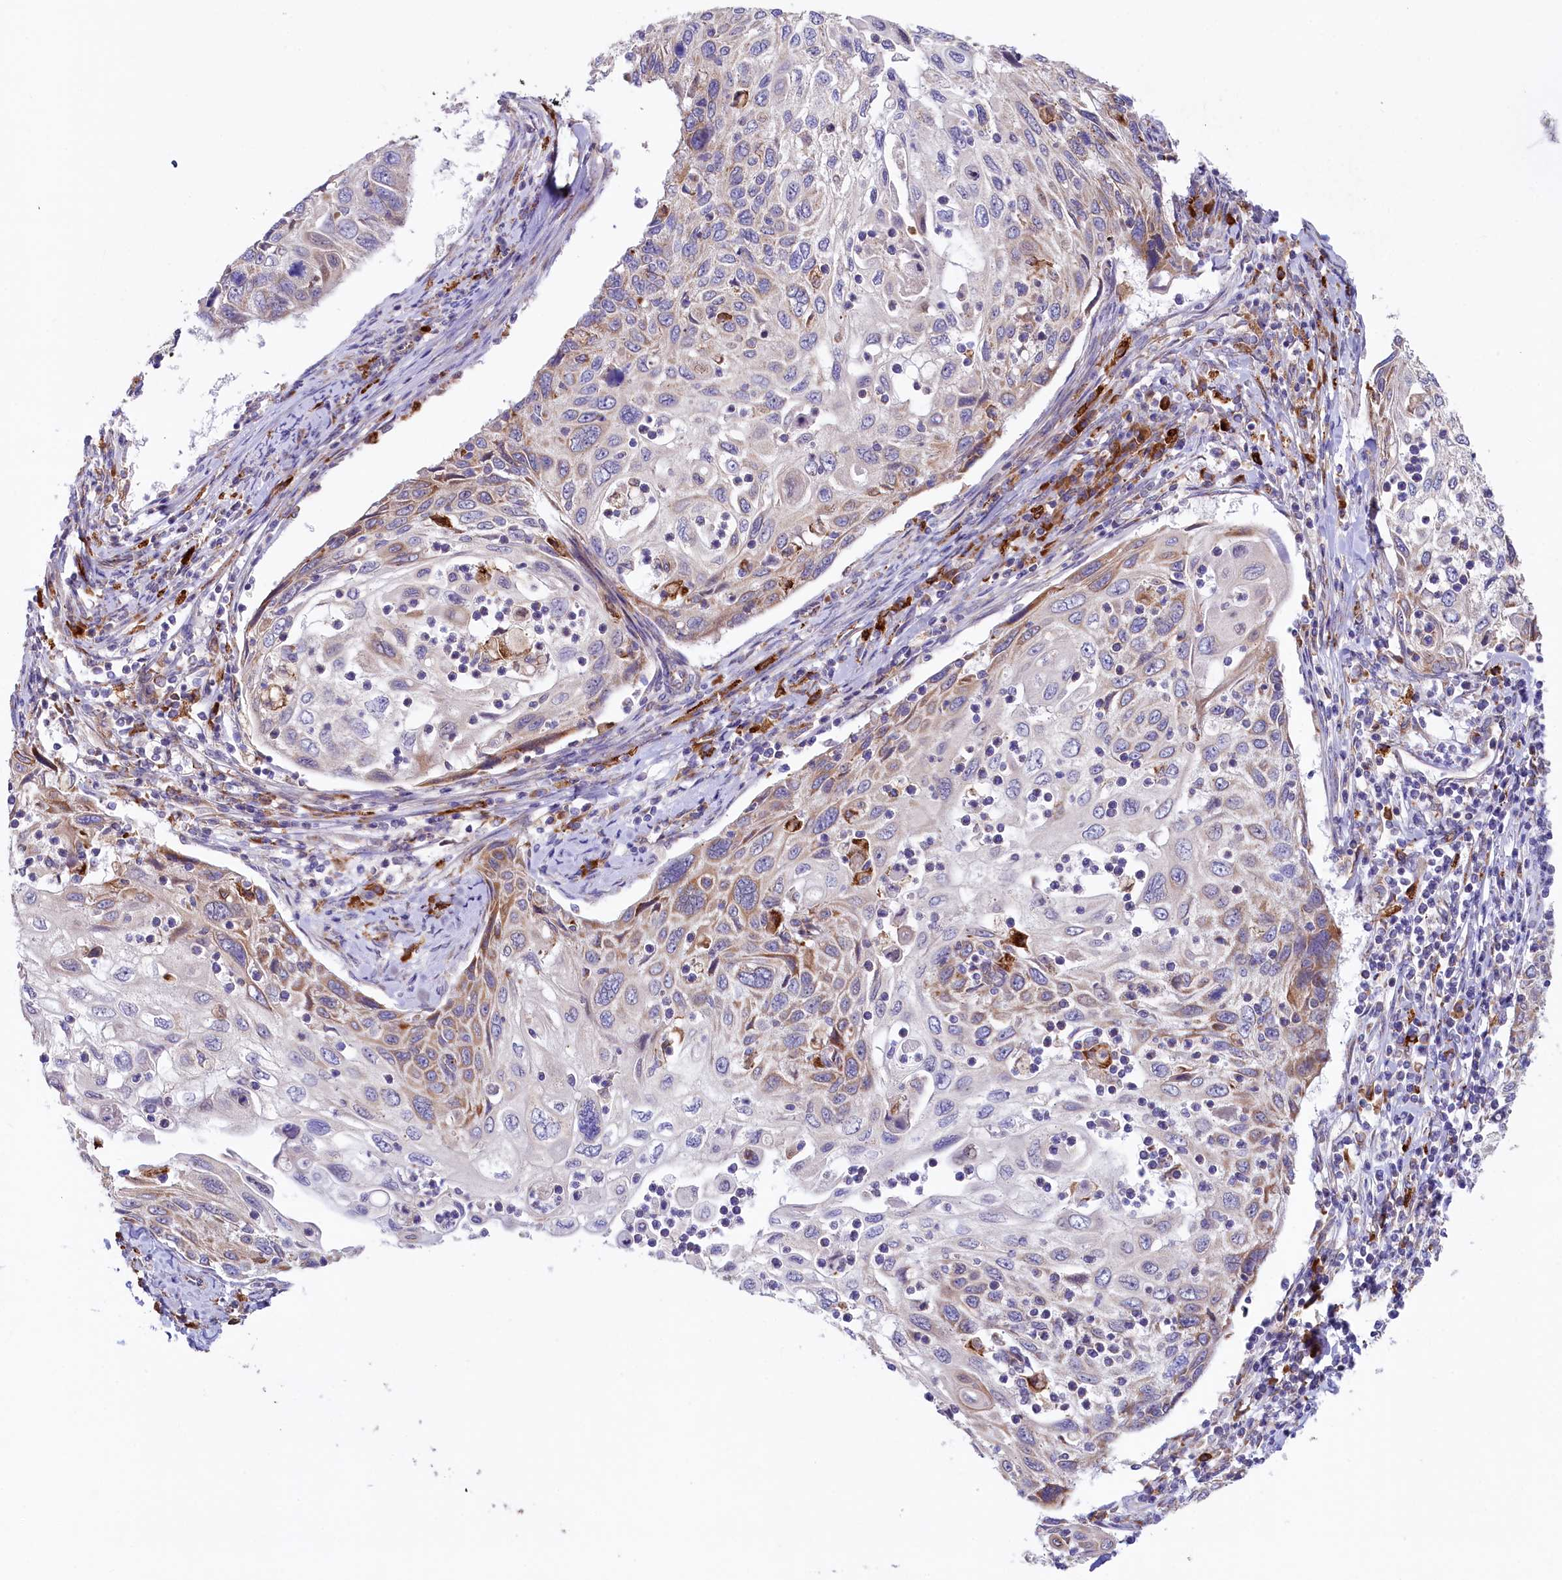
{"staining": {"intensity": "weak", "quantity": "25%-75%", "location": "cytoplasmic/membranous"}, "tissue": "cervical cancer", "cell_type": "Tumor cells", "image_type": "cancer", "snomed": [{"axis": "morphology", "description": "Squamous cell carcinoma, NOS"}, {"axis": "topography", "description": "Cervix"}], "caption": "Human cervical cancer (squamous cell carcinoma) stained with a protein marker demonstrates weak staining in tumor cells.", "gene": "CHID1", "patient": {"sex": "female", "age": 70}}